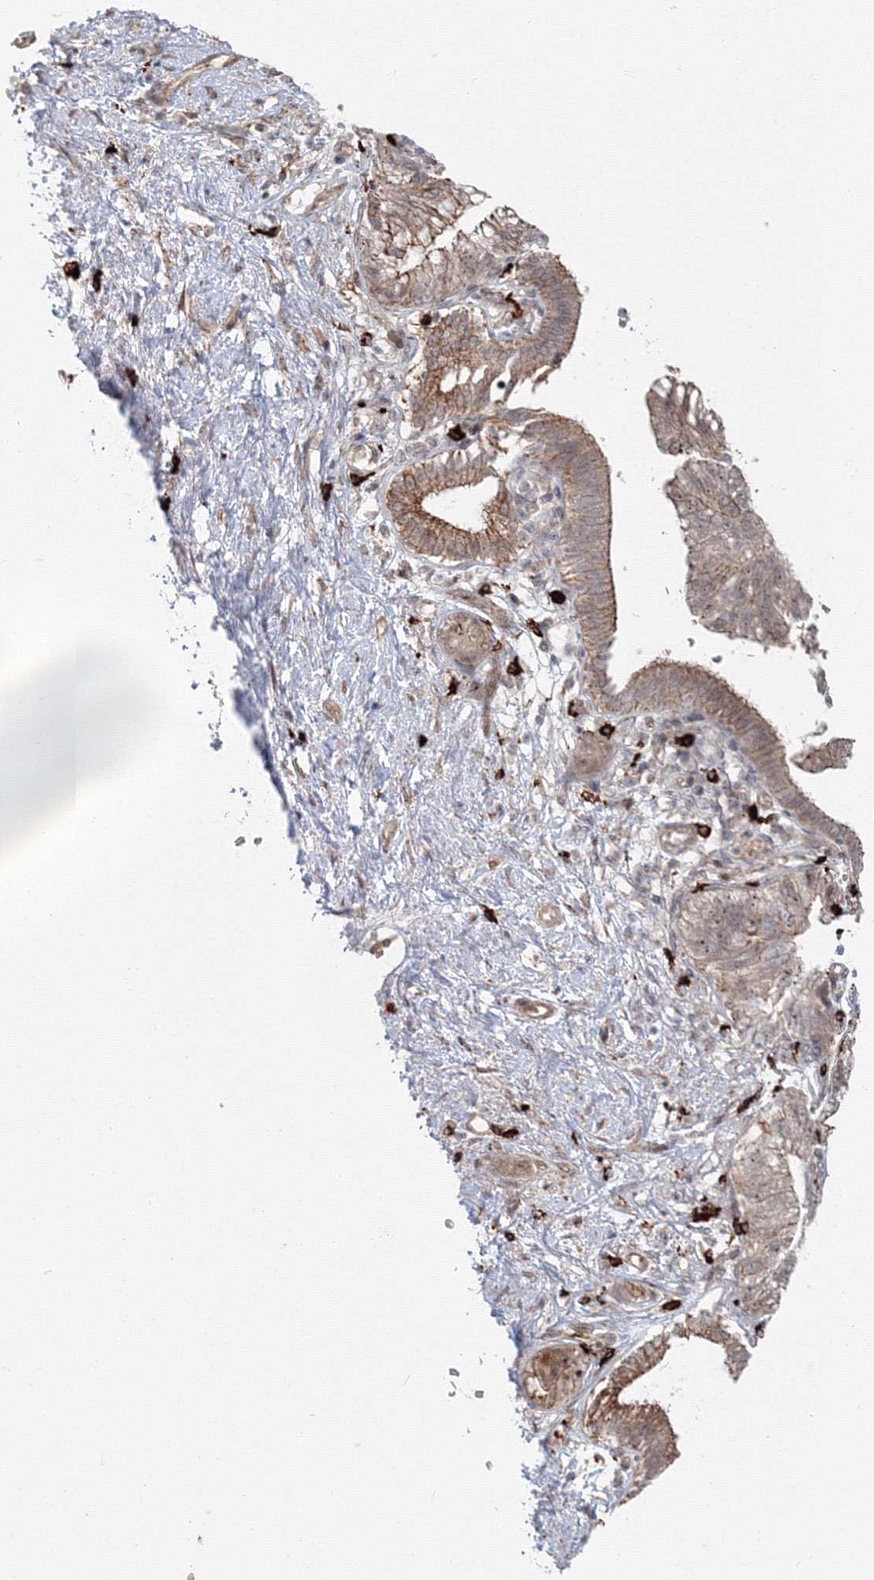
{"staining": {"intensity": "moderate", "quantity": ">75%", "location": "cytoplasmic/membranous"}, "tissue": "pancreatic cancer", "cell_type": "Tumor cells", "image_type": "cancer", "snomed": [{"axis": "morphology", "description": "Adenocarcinoma, NOS"}, {"axis": "topography", "description": "Pancreas"}], "caption": "High-magnification brightfield microscopy of pancreatic cancer stained with DAB (brown) and counterstained with hematoxylin (blue). tumor cells exhibit moderate cytoplasmic/membranous staining is identified in about>75% of cells.", "gene": "SH3PXD2A", "patient": {"sex": "female", "age": 73}}